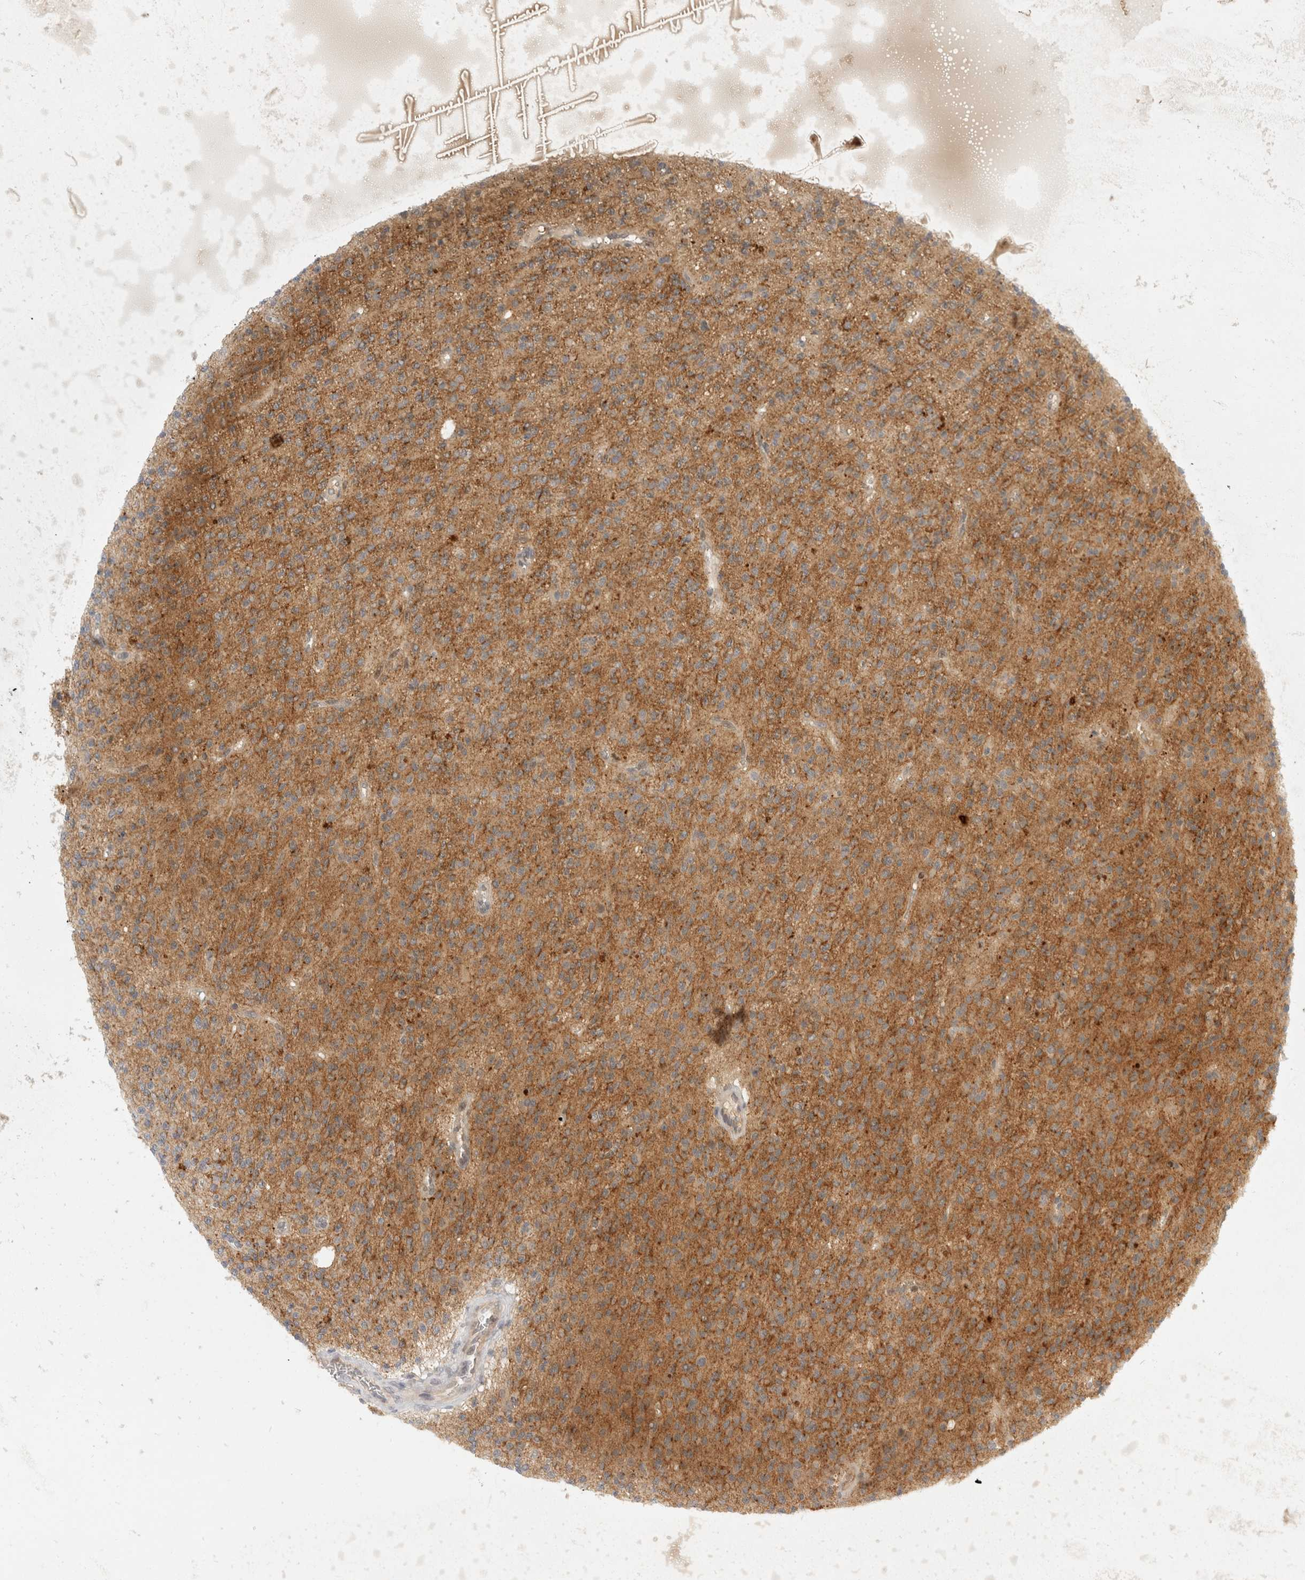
{"staining": {"intensity": "moderate", "quantity": ">75%", "location": "cytoplasmic/membranous"}, "tissue": "glioma", "cell_type": "Tumor cells", "image_type": "cancer", "snomed": [{"axis": "morphology", "description": "Glioma, malignant, High grade"}, {"axis": "topography", "description": "Brain"}], "caption": "Malignant glioma (high-grade) stained for a protein (brown) shows moderate cytoplasmic/membranous positive staining in approximately >75% of tumor cells.", "gene": "TOM1L2", "patient": {"sex": "male", "age": 34}}